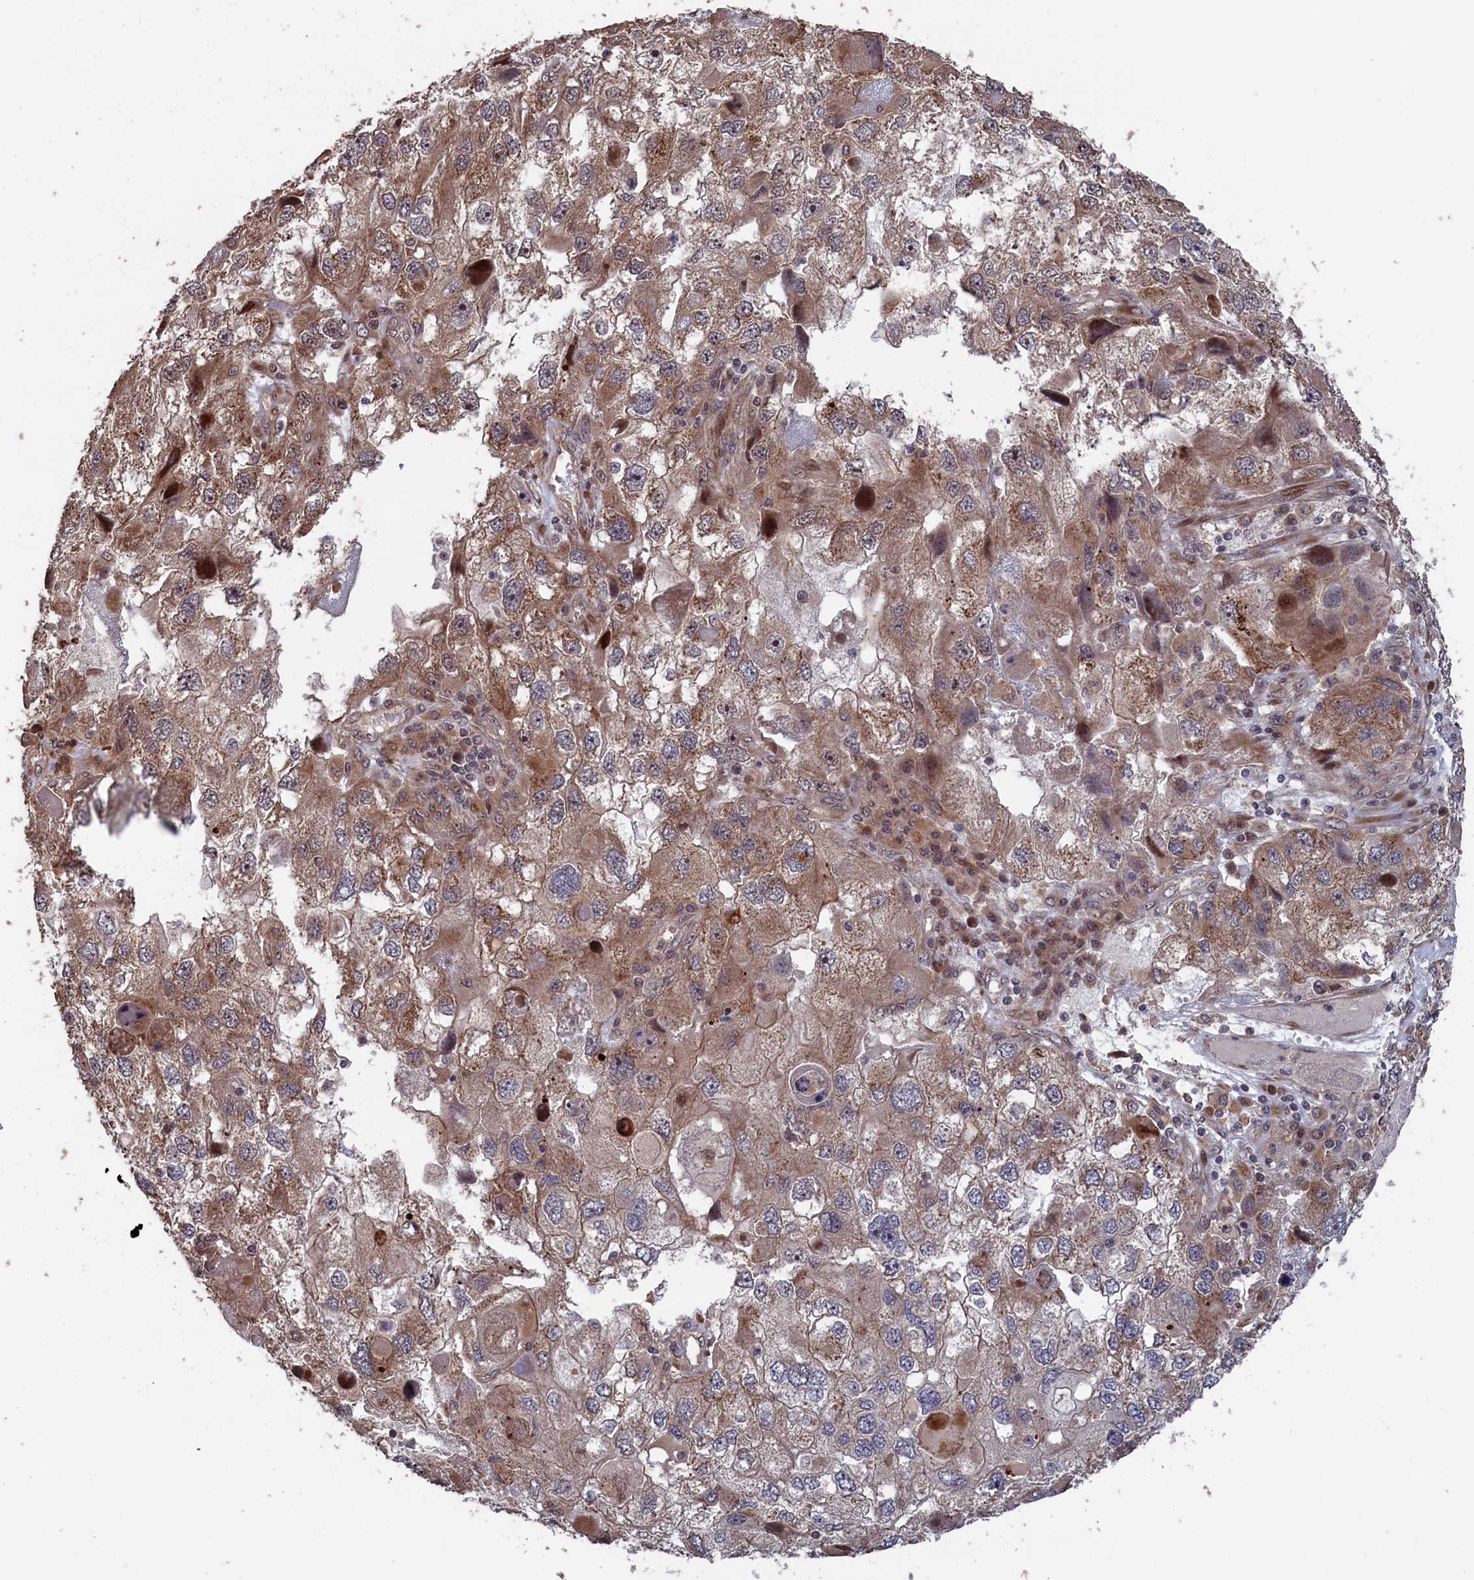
{"staining": {"intensity": "moderate", "quantity": "25%-75%", "location": "cytoplasmic/membranous"}, "tissue": "endometrial cancer", "cell_type": "Tumor cells", "image_type": "cancer", "snomed": [{"axis": "morphology", "description": "Adenocarcinoma, NOS"}, {"axis": "topography", "description": "Endometrium"}], "caption": "Immunohistochemistry (IHC) image of endometrial cancer (adenocarcinoma) stained for a protein (brown), which reveals medium levels of moderate cytoplasmic/membranous staining in about 25%-75% of tumor cells.", "gene": "LSG1", "patient": {"sex": "female", "age": 49}}